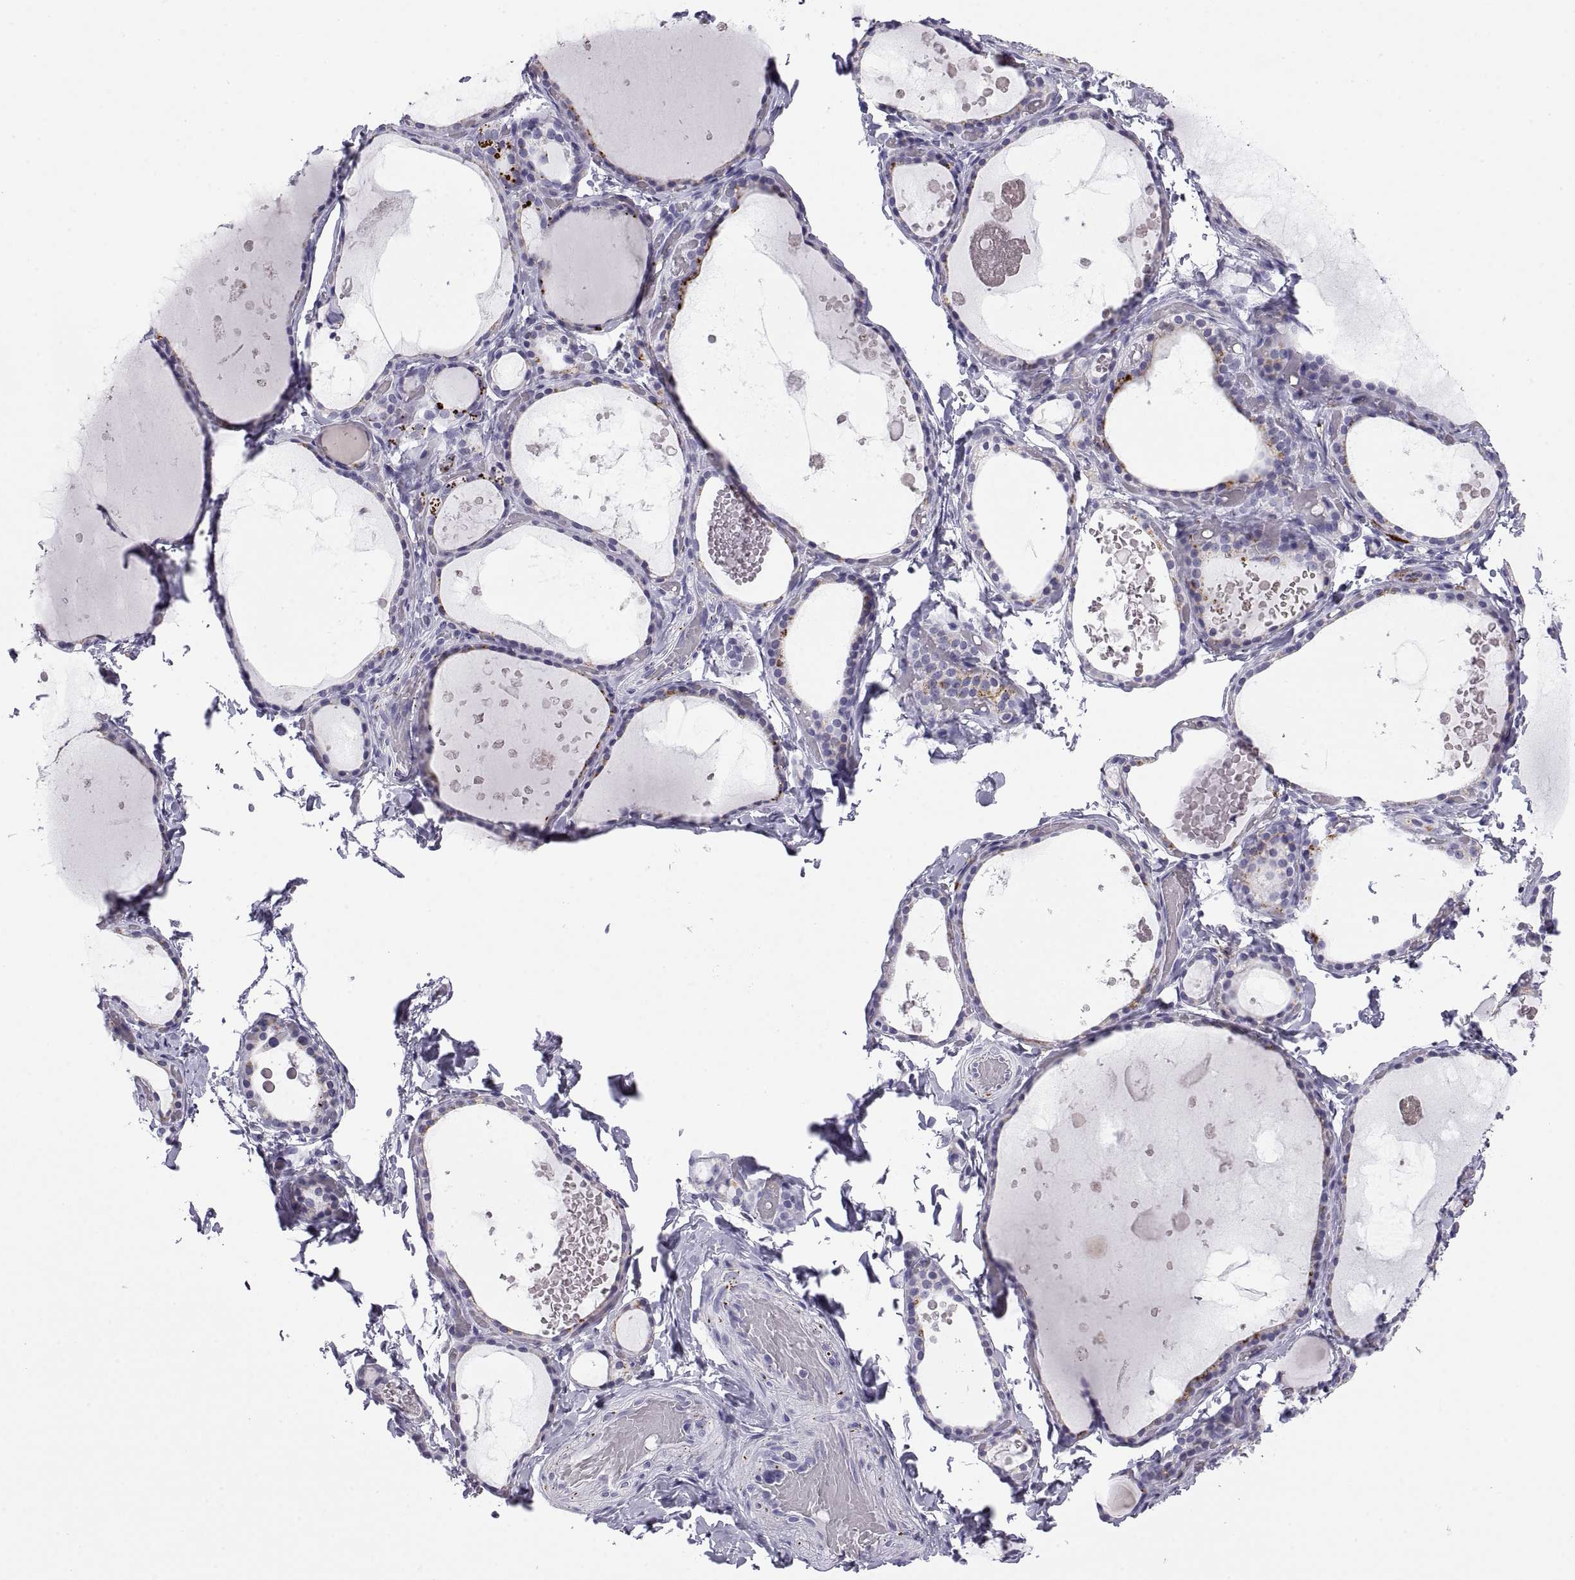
{"staining": {"intensity": "negative", "quantity": "none", "location": "none"}, "tissue": "thyroid gland", "cell_type": "Glandular cells", "image_type": "normal", "snomed": [{"axis": "morphology", "description": "Normal tissue, NOS"}, {"axis": "topography", "description": "Thyroid gland"}], "caption": "There is no significant staining in glandular cells of thyroid gland. The staining is performed using DAB (3,3'-diaminobenzidine) brown chromogen with nuclei counter-stained in using hematoxylin.", "gene": "RGS19", "patient": {"sex": "female", "age": 56}}